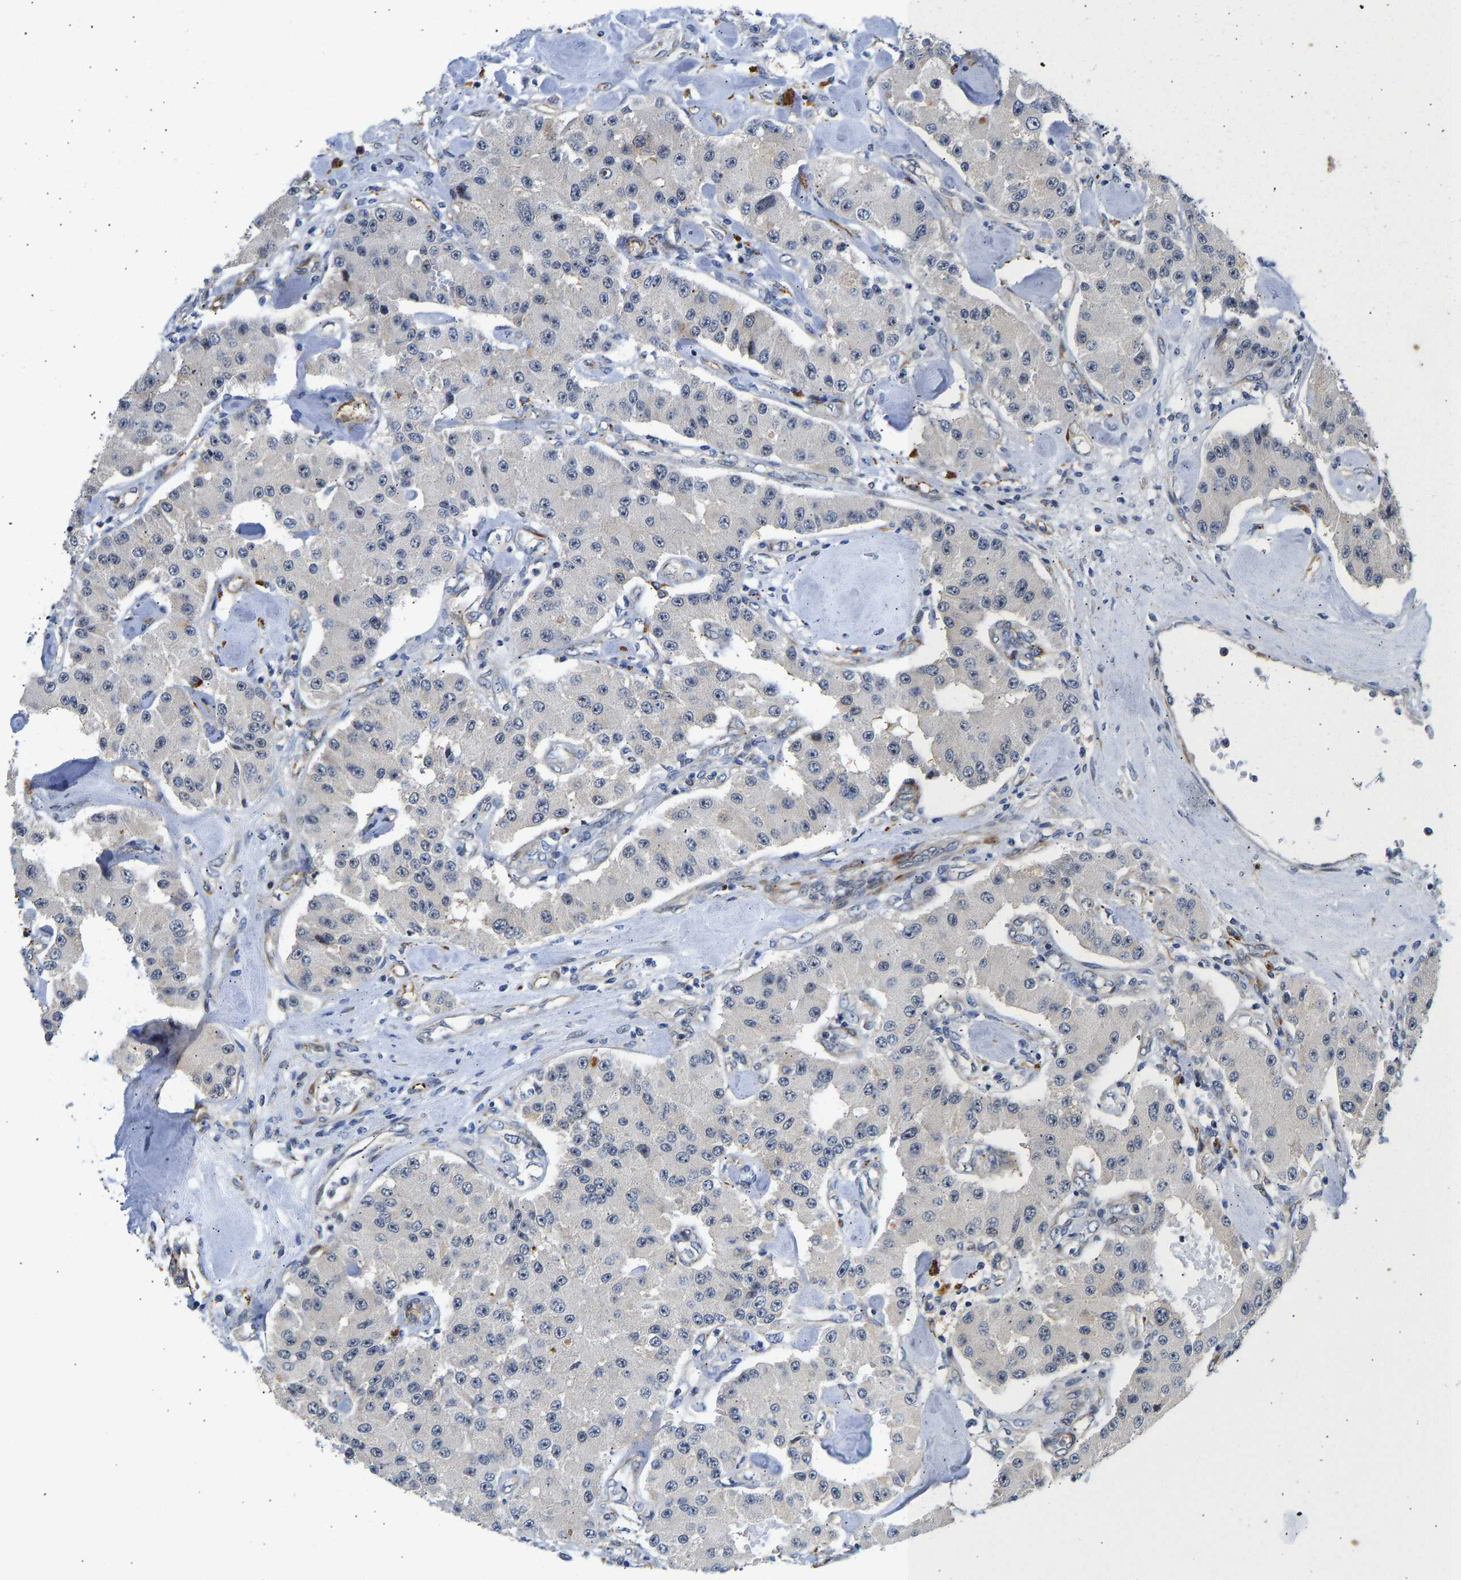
{"staining": {"intensity": "weak", "quantity": "<25%", "location": "cytoplasmic/membranous,nuclear"}, "tissue": "carcinoid", "cell_type": "Tumor cells", "image_type": "cancer", "snomed": [{"axis": "morphology", "description": "Carcinoid, malignant, NOS"}, {"axis": "topography", "description": "Pancreas"}], "caption": "DAB (3,3'-diaminobenzidine) immunohistochemical staining of carcinoid (malignant) displays no significant positivity in tumor cells. Brightfield microscopy of immunohistochemistry stained with DAB (brown) and hematoxylin (blue), captured at high magnification.", "gene": "RESF1", "patient": {"sex": "male", "age": 41}}